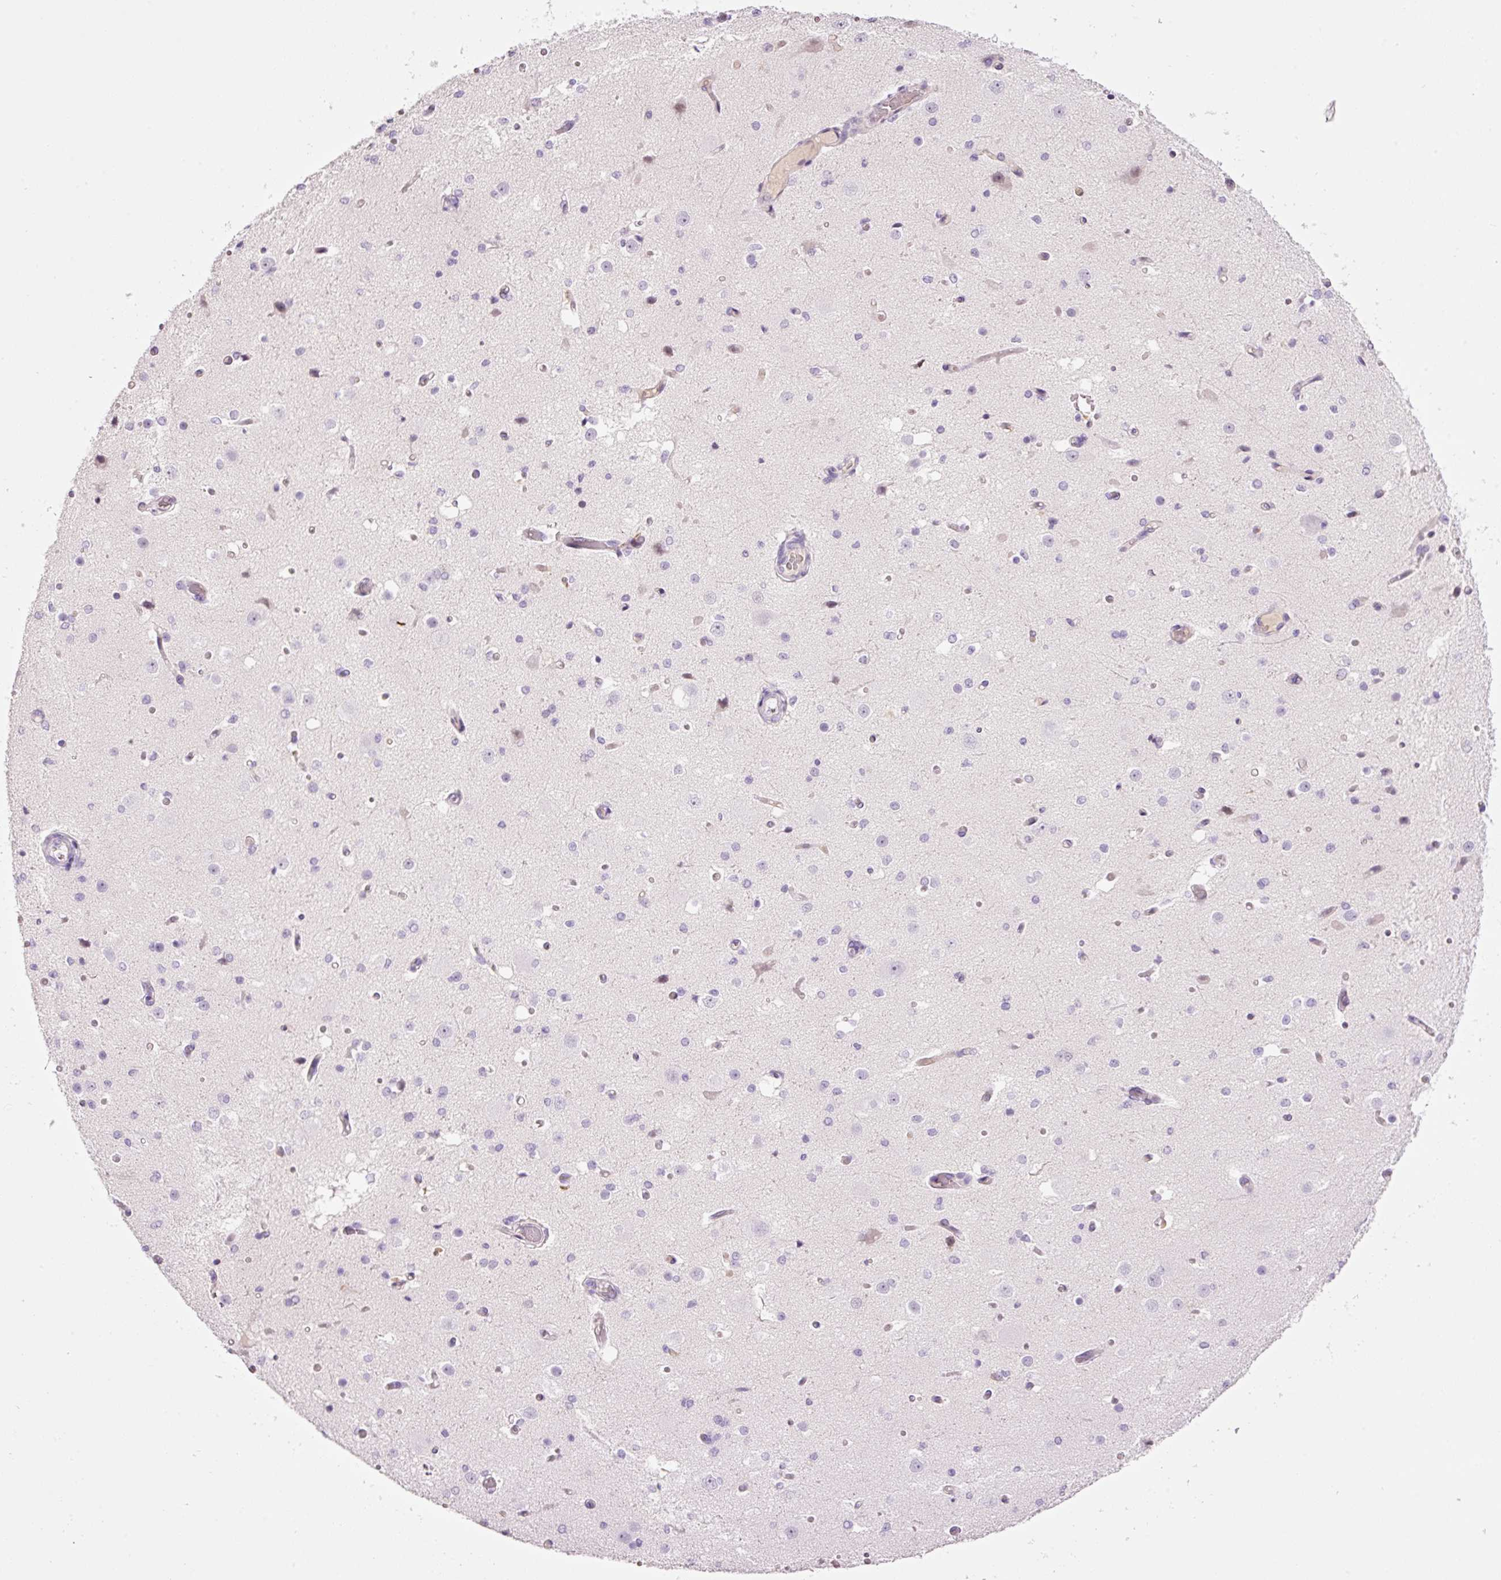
{"staining": {"intensity": "negative", "quantity": "none", "location": "none"}, "tissue": "cerebral cortex", "cell_type": "Endothelial cells", "image_type": "normal", "snomed": [{"axis": "morphology", "description": "Normal tissue, NOS"}, {"axis": "morphology", "description": "Inflammation, NOS"}, {"axis": "topography", "description": "Cerebral cortex"}], "caption": "DAB (3,3'-diaminobenzidine) immunohistochemical staining of unremarkable human cerebral cortex displays no significant positivity in endothelial cells. The staining was performed using DAB to visualize the protein expression in brown, while the nuclei were stained in blue with hematoxylin (Magnification: 20x).", "gene": "KLF1", "patient": {"sex": "male", "age": 6}}